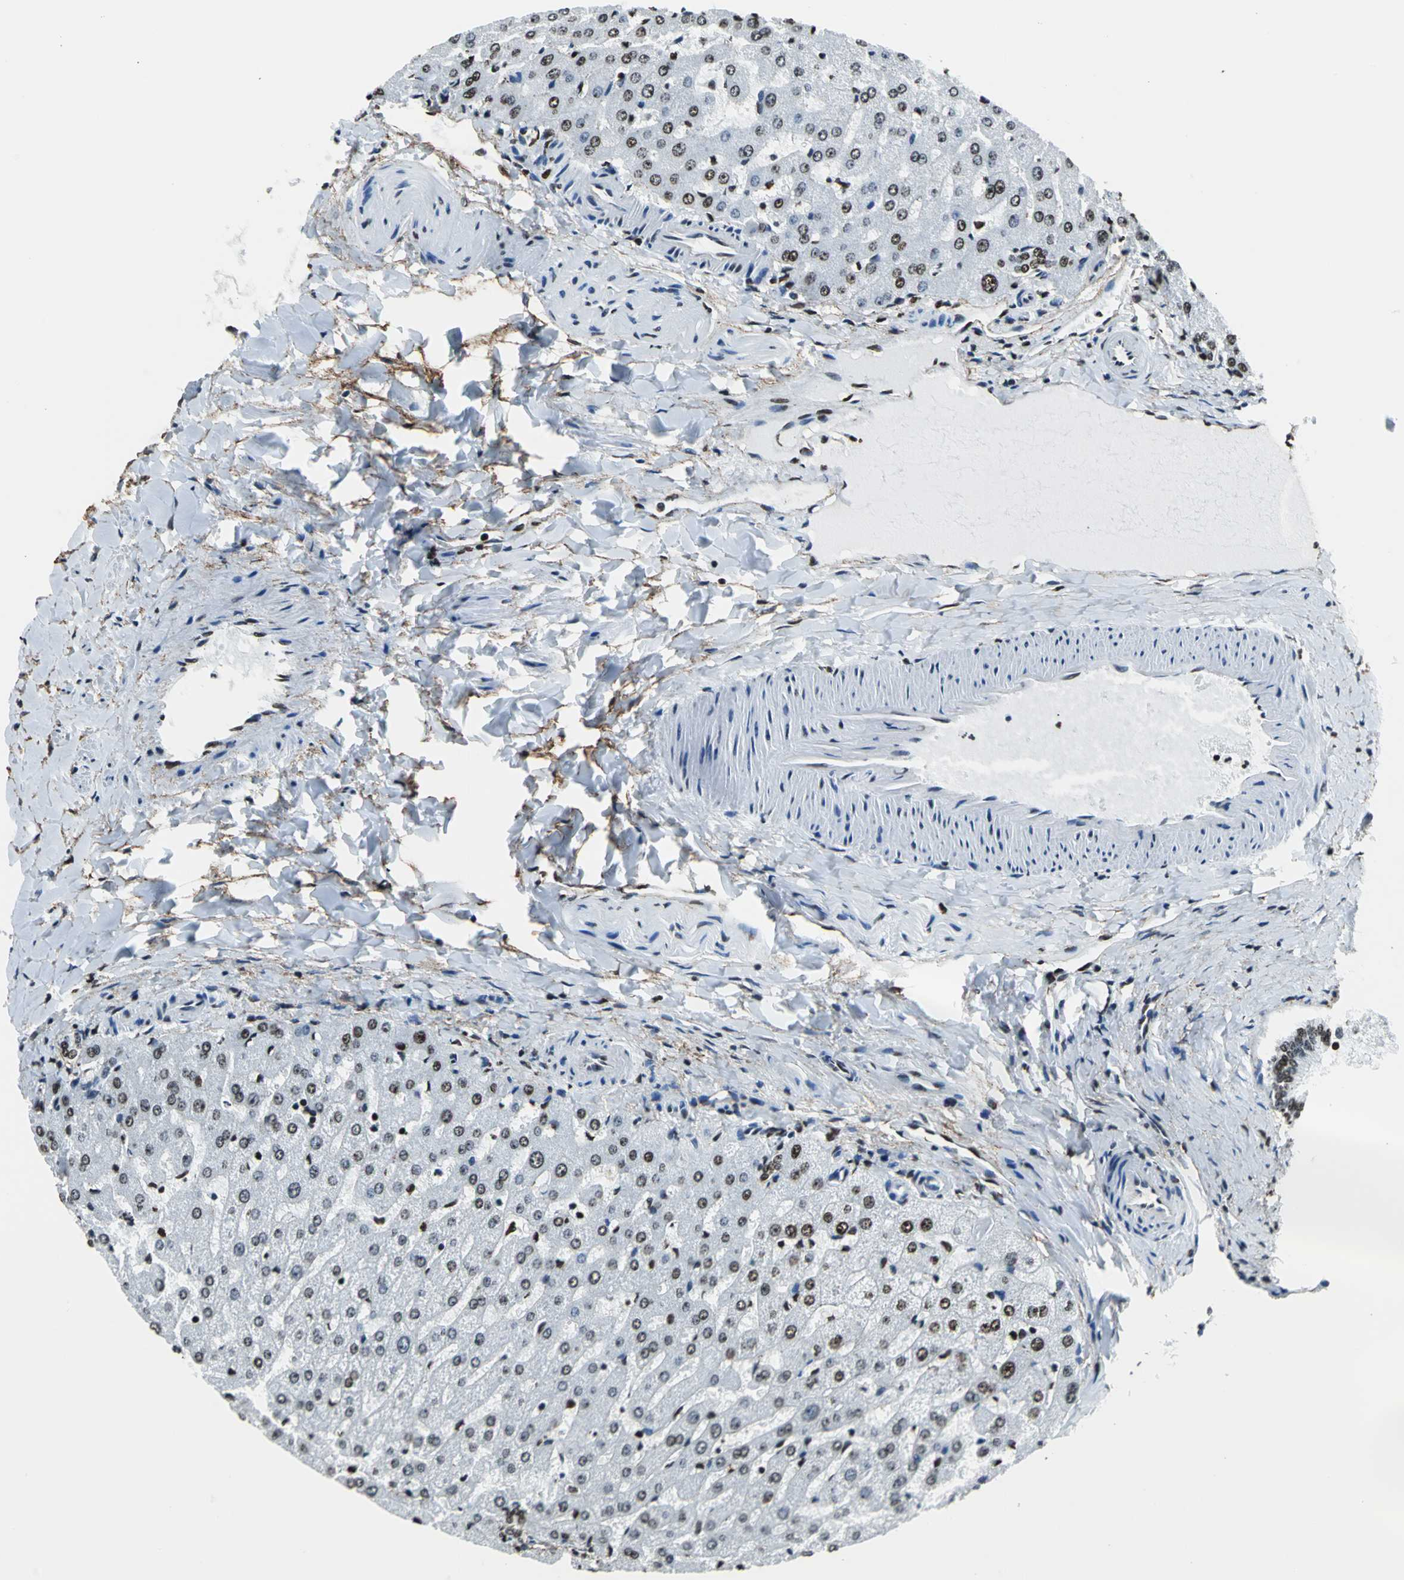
{"staining": {"intensity": "moderate", "quantity": "25%-75%", "location": "nuclear"}, "tissue": "liver", "cell_type": "Cholangiocytes", "image_type": "normal", "snomed": [{"axis": "morphology", "description": "Normal tissue, NOS"}, {"axis": "morphology", "description": "Fibrosis, NOS"}, {"axis": "topography", "description": "Liver"}], "caption": "Liver stained with IHC reveals moderate nuclear positivity in about 25%-75% of cholangiocytes.", "gene": "APEX1", "patient": {"sex": "female", "age": 29}}